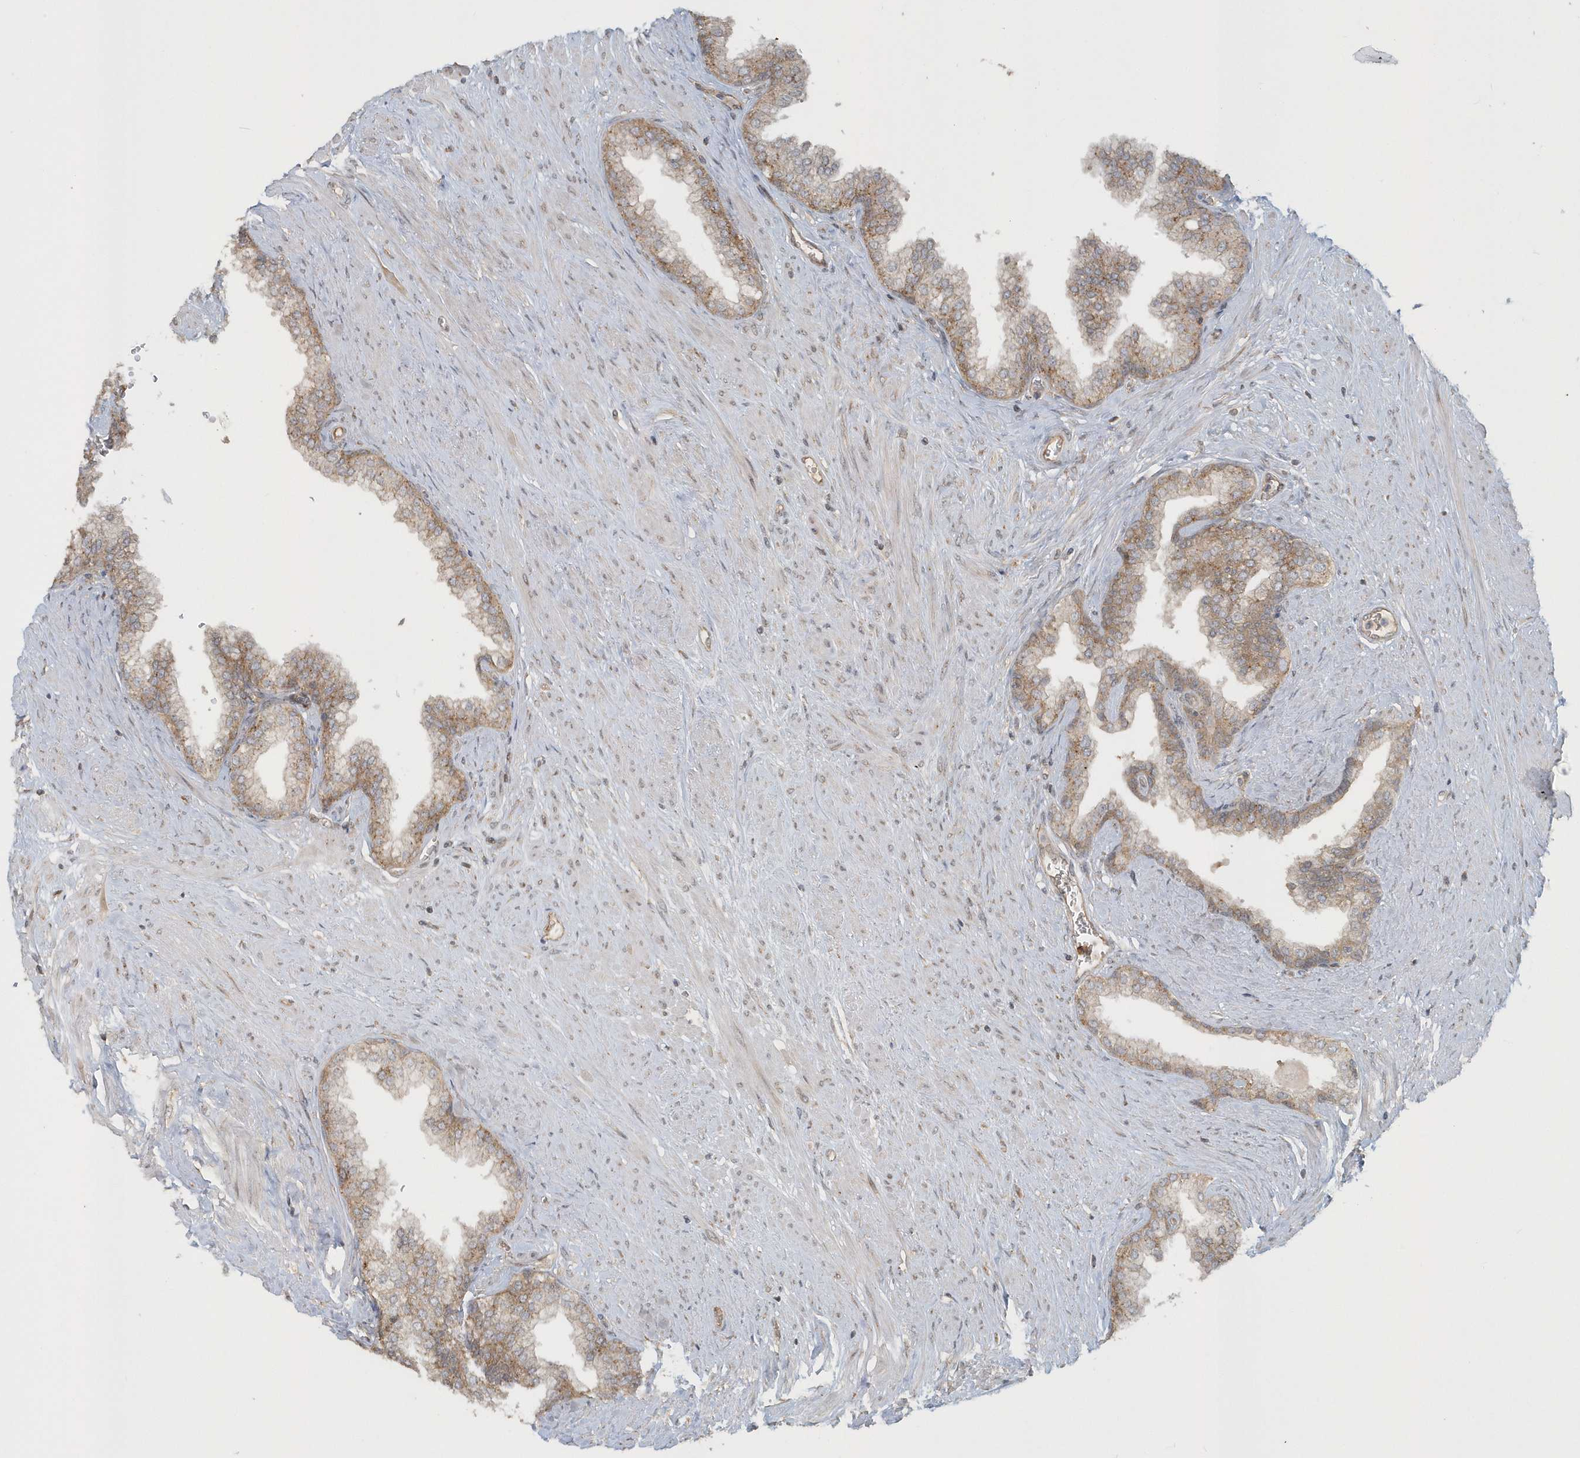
{"staining": {"intensity": "moderate", "quantity": ">75%", "location": "cytoplasmic/membranous"}, "tissue": "prostate", "cell_type": "Glandular cells", "image_type": "normal", "snomed": [{"axis": "morphology", "description": "Normal tissue, NOS"}, {"axis": "morphology", "description": "Urothelial carcinoma, Low grade"}, {"axis": "topography", "description": "Urinary bladder"}, {"axis": "topography", "description": "Prostate"}], "caption": "Immunohistochemical staining of unremarkable prostate displays medium levels of moderate cytoplasmic/membranous staining in approximately >75% of glandular cells.", "gene": "STIM2", "patient": {"sex": "male", "age": 60}}